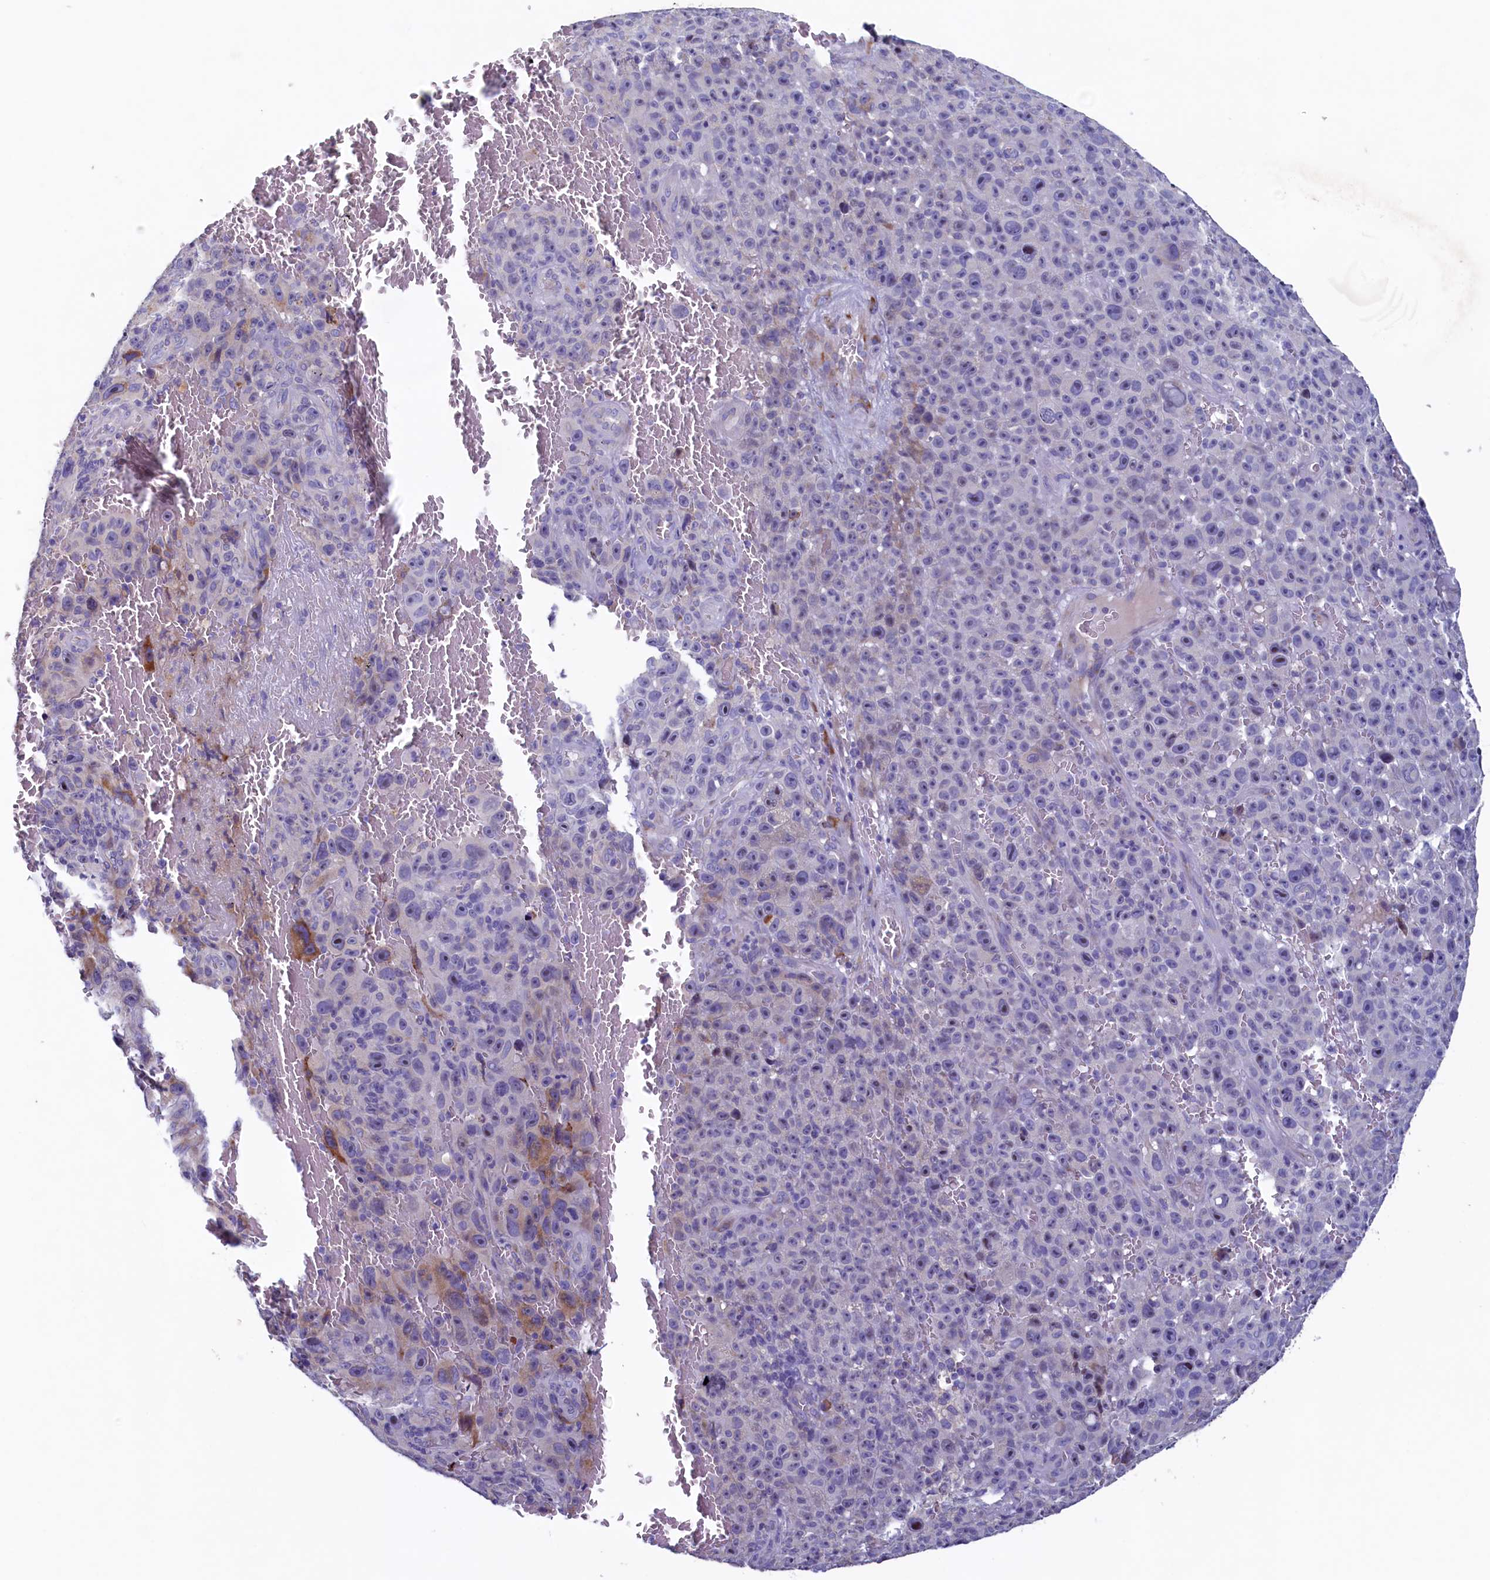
{"staining": {"intensity": "negative", "quantity": "none", "location": "none"}, "tissue": "melanoma", "cell_type": "Tumor cells", "image_type": "cancer", "snomed": [{"axis": "morphology", "description": "Malignant melanoma, NOS"}, {"axis": "topography", "description": "Skin"}], "caption": "Tumor cells are negative for brown protein staining in melanoma.", "gene": "CBLIF", "patient": {"sex": "female", "age": 82}}